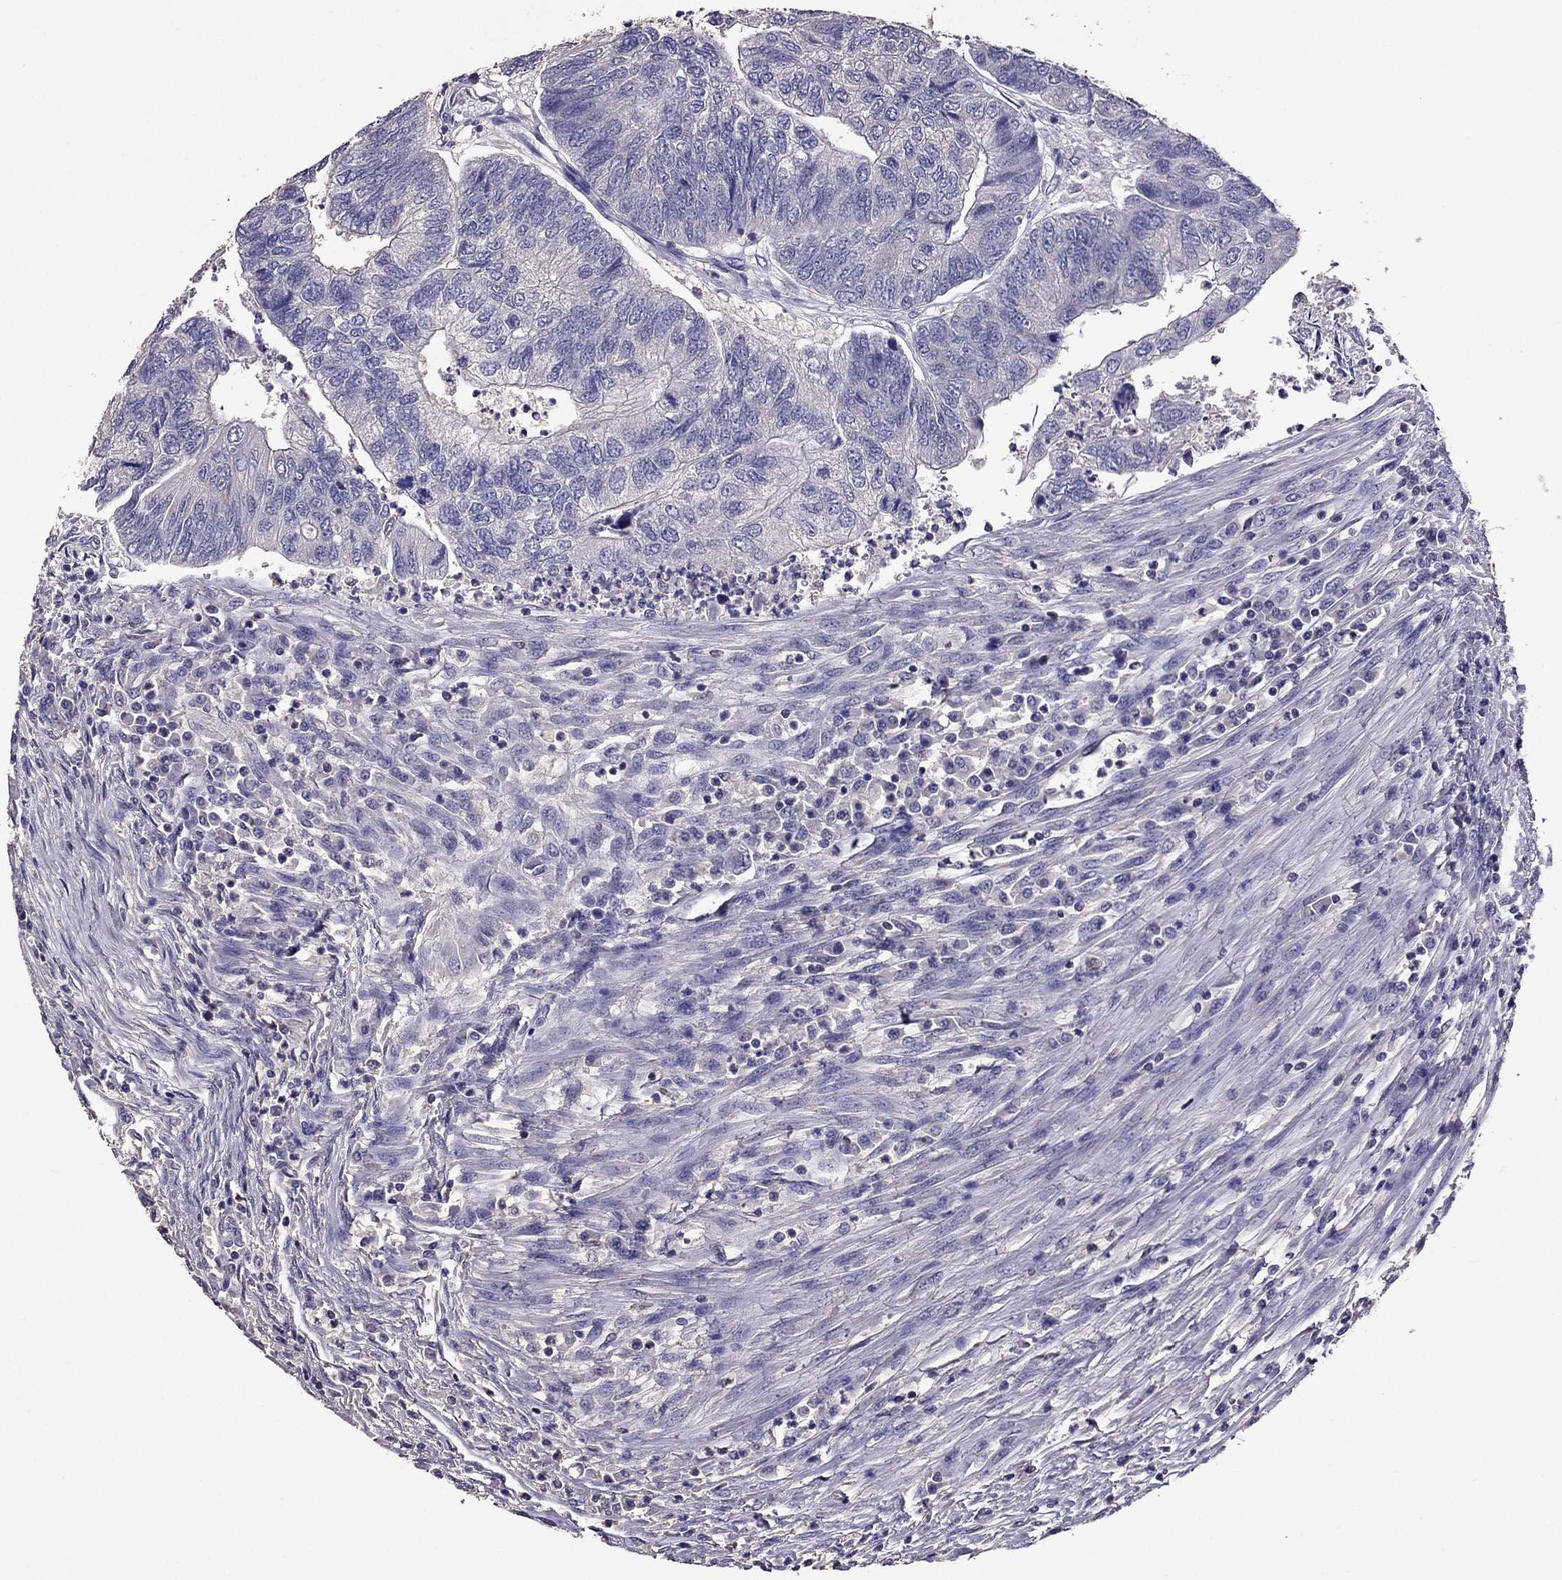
{"staining": {"intensity": "negative", "quantity": "none", "location": "none"}, "tissue": "colorectal cancer", "cell_type": "Tumor cells", "image_type": "cancer", "snomed": [{"axis": "morphology", "description": "Adenocarcinoma, NOS"}, {"axis": "topography", "description": "Colon"}], "caption": "The IHC micrograph has no significant positivity in tumor cells of colorectal cancer (adenocarcinoma) tissue. (Stains: DAB immunohistochemistry with hematoxylin counter stain, Microscopy: brightfield microscopy at high magnification).", "gene": "NKX3-1", "patient": {"sex": "female", "age": 67}}